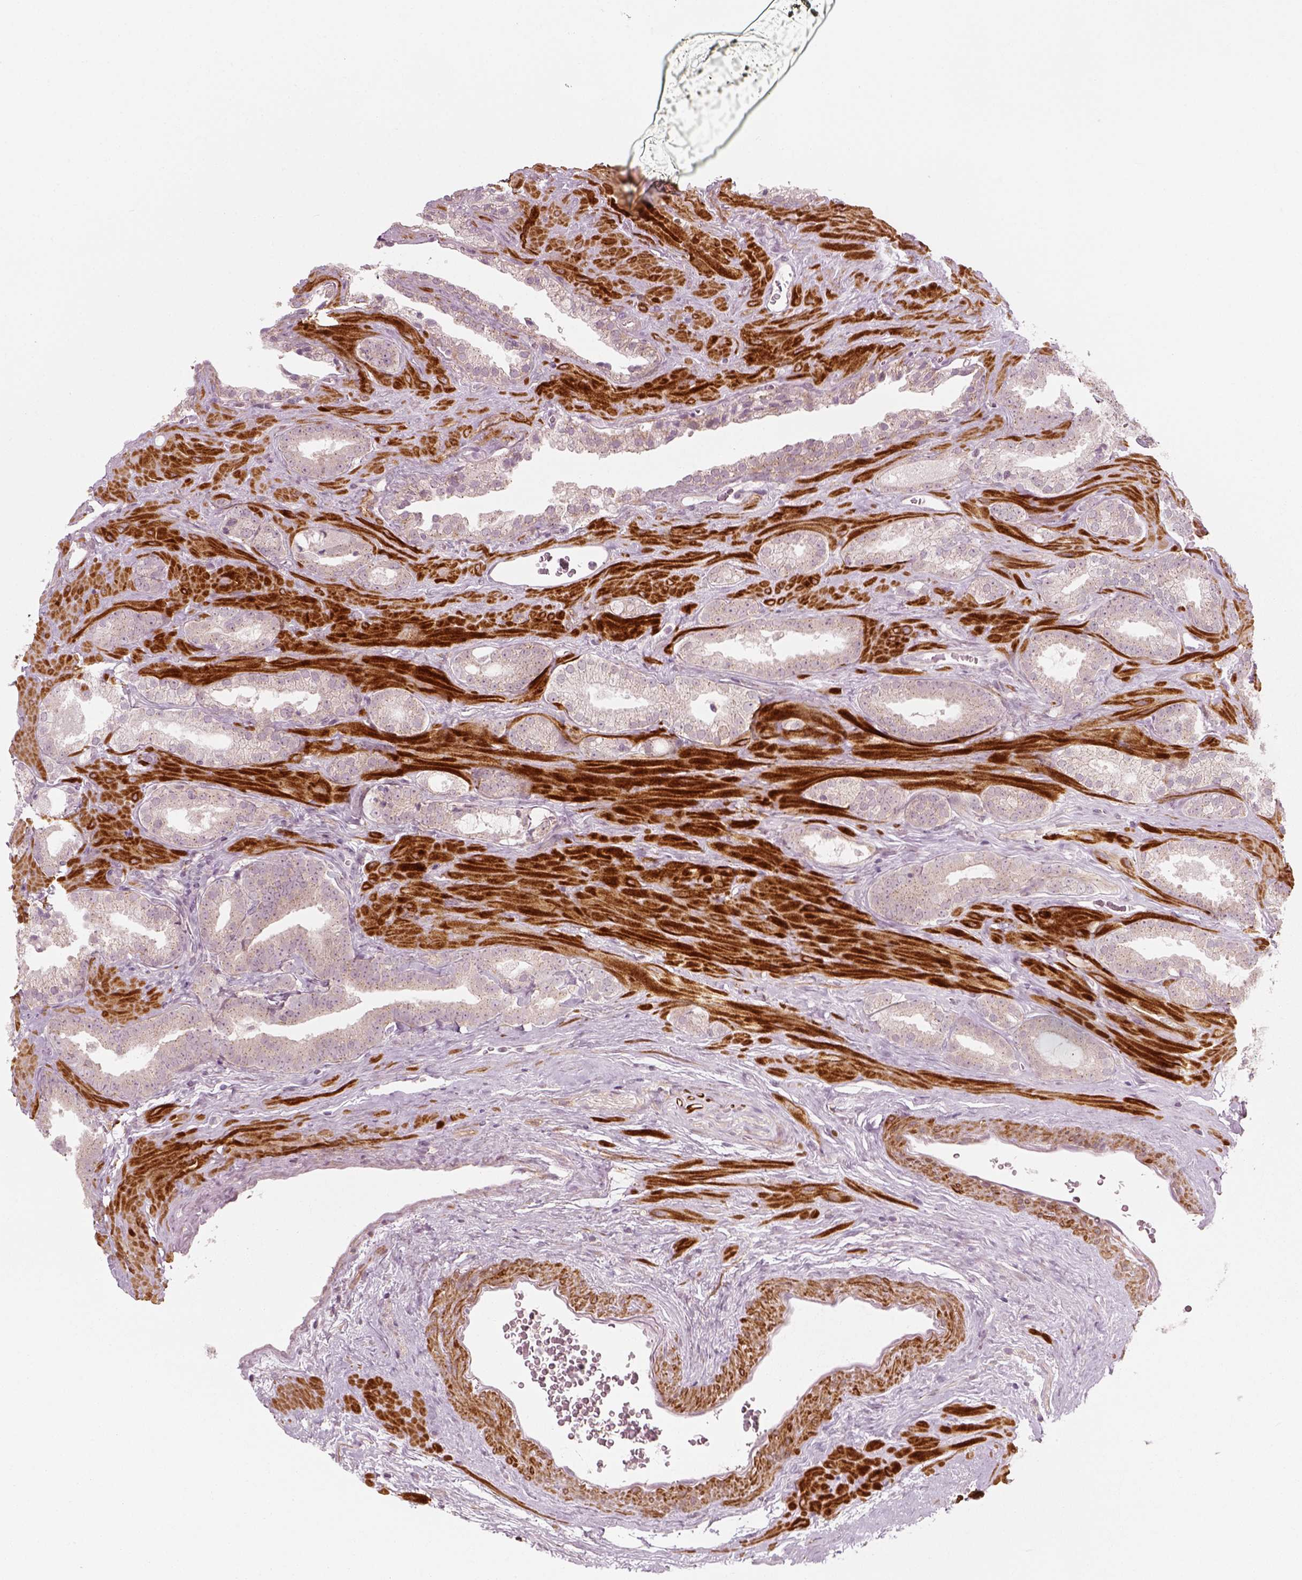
{"staining": {"intensity": "negative", "quantity": "none", "location": "none"}, "tissue": "prostate cancer", "cell_type": "Tumor cells", "image_type": "cancer", "snomed": [{"axis": "morphology", "description": "Adenocarcinoma, Low grade"}, {"axis": "topography", "description": "Prostate"}], "caption": "Immunohistochemical staining of prostate cancer displays no significant staining in tumor cells.", "gene": "MLIP", "patient": {"sex": "male", "age": 62}}